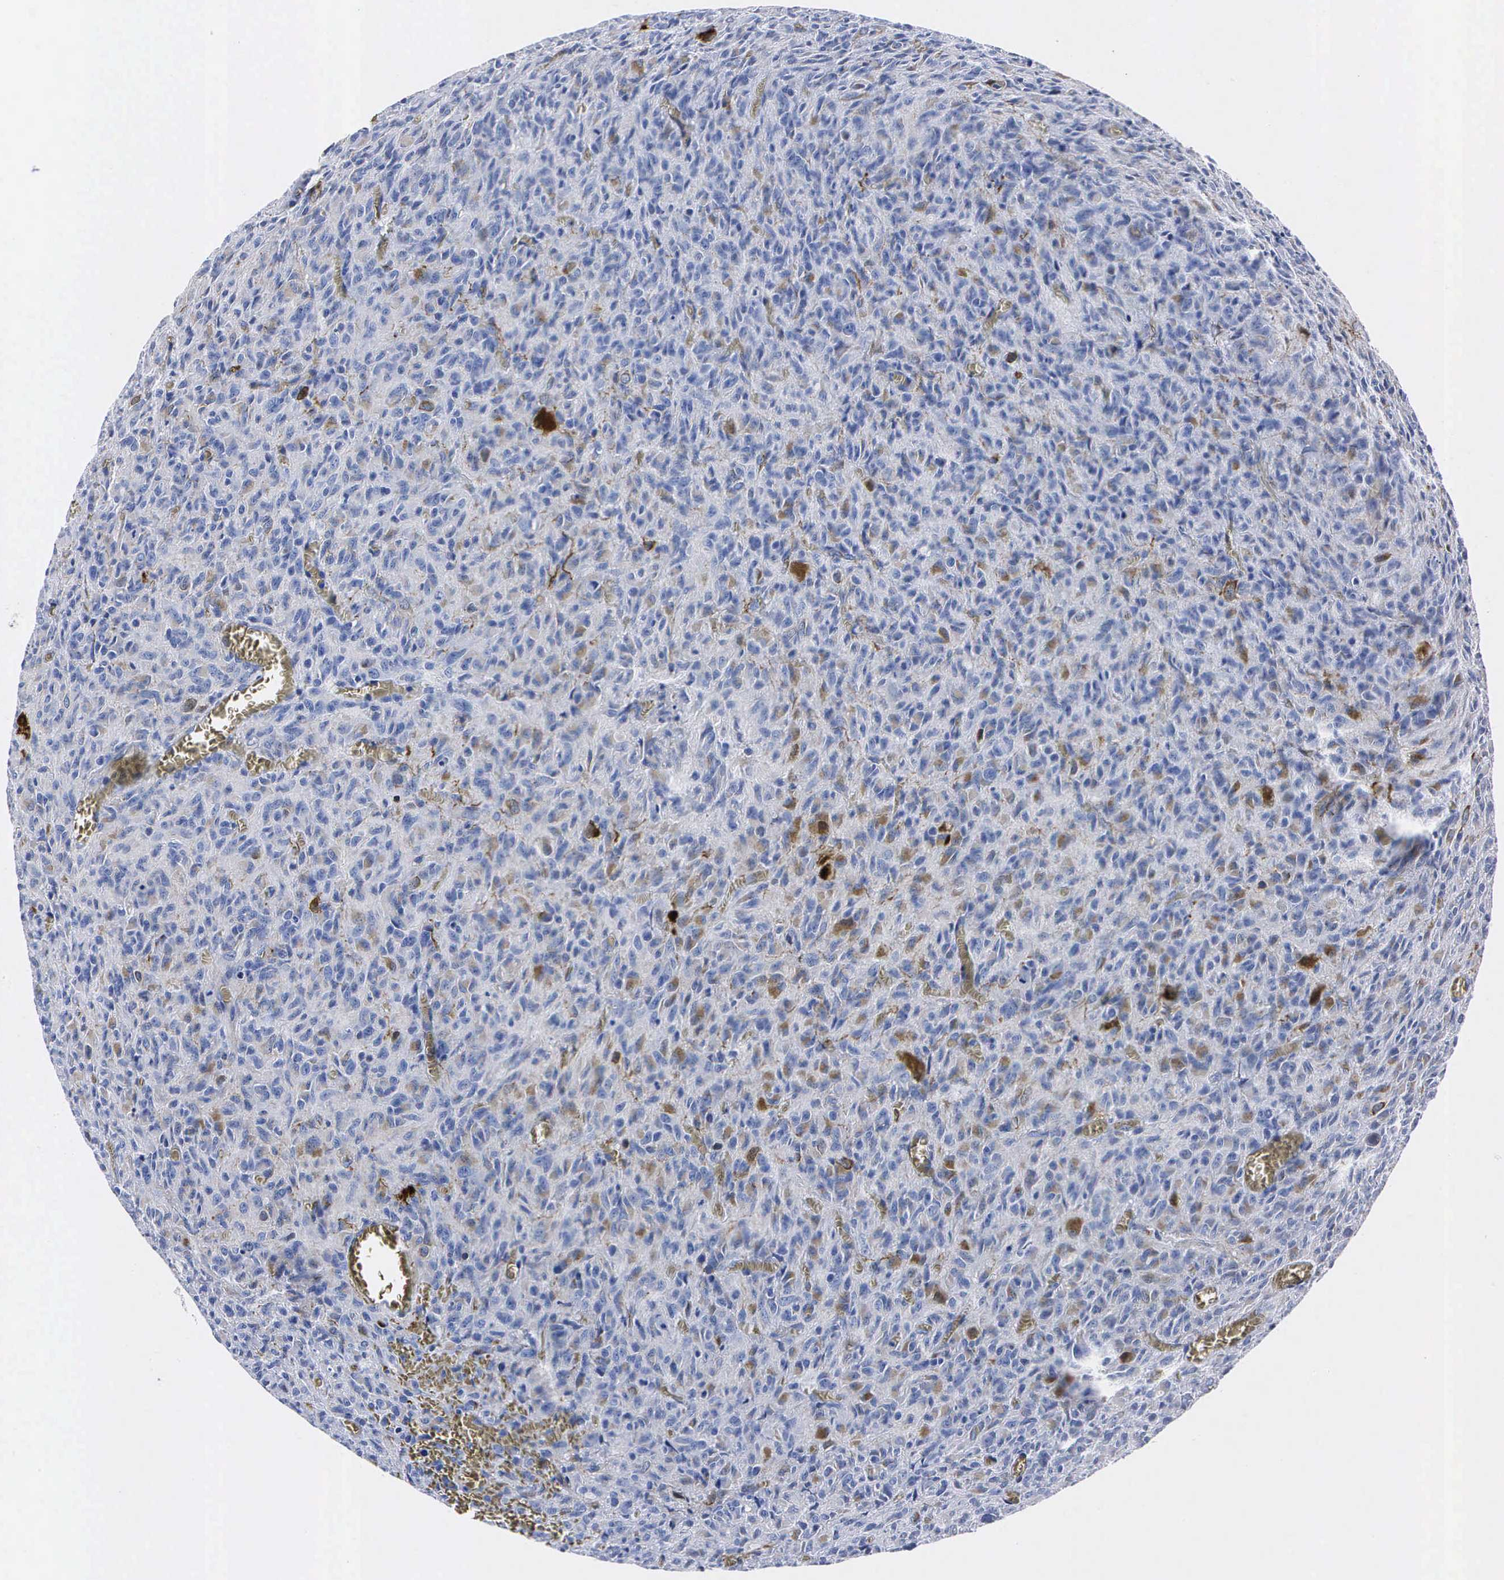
{"staining": {"intensity": "weak", "quantity": "25%-75%", "location": "cytoplasmic/membranous"}, "tissue": "glioma", "cell_type": "Tumor cells", "image_type": "cancer", "snomed": [{"axis": "morphology", "description": "Glioma, malignant, High grade"}, {"axis": "topography", "description": "Brain"}], "caption": "An immunohistochemistry image of neoplastic tissue is shown. Protein staining in brown highlights weak cytoplasmic/membranous positivity in malignant glioma (high-grade) within tumor cells.", "gene": "ENO2", "patient": {"sex": "male", "age": 56}}